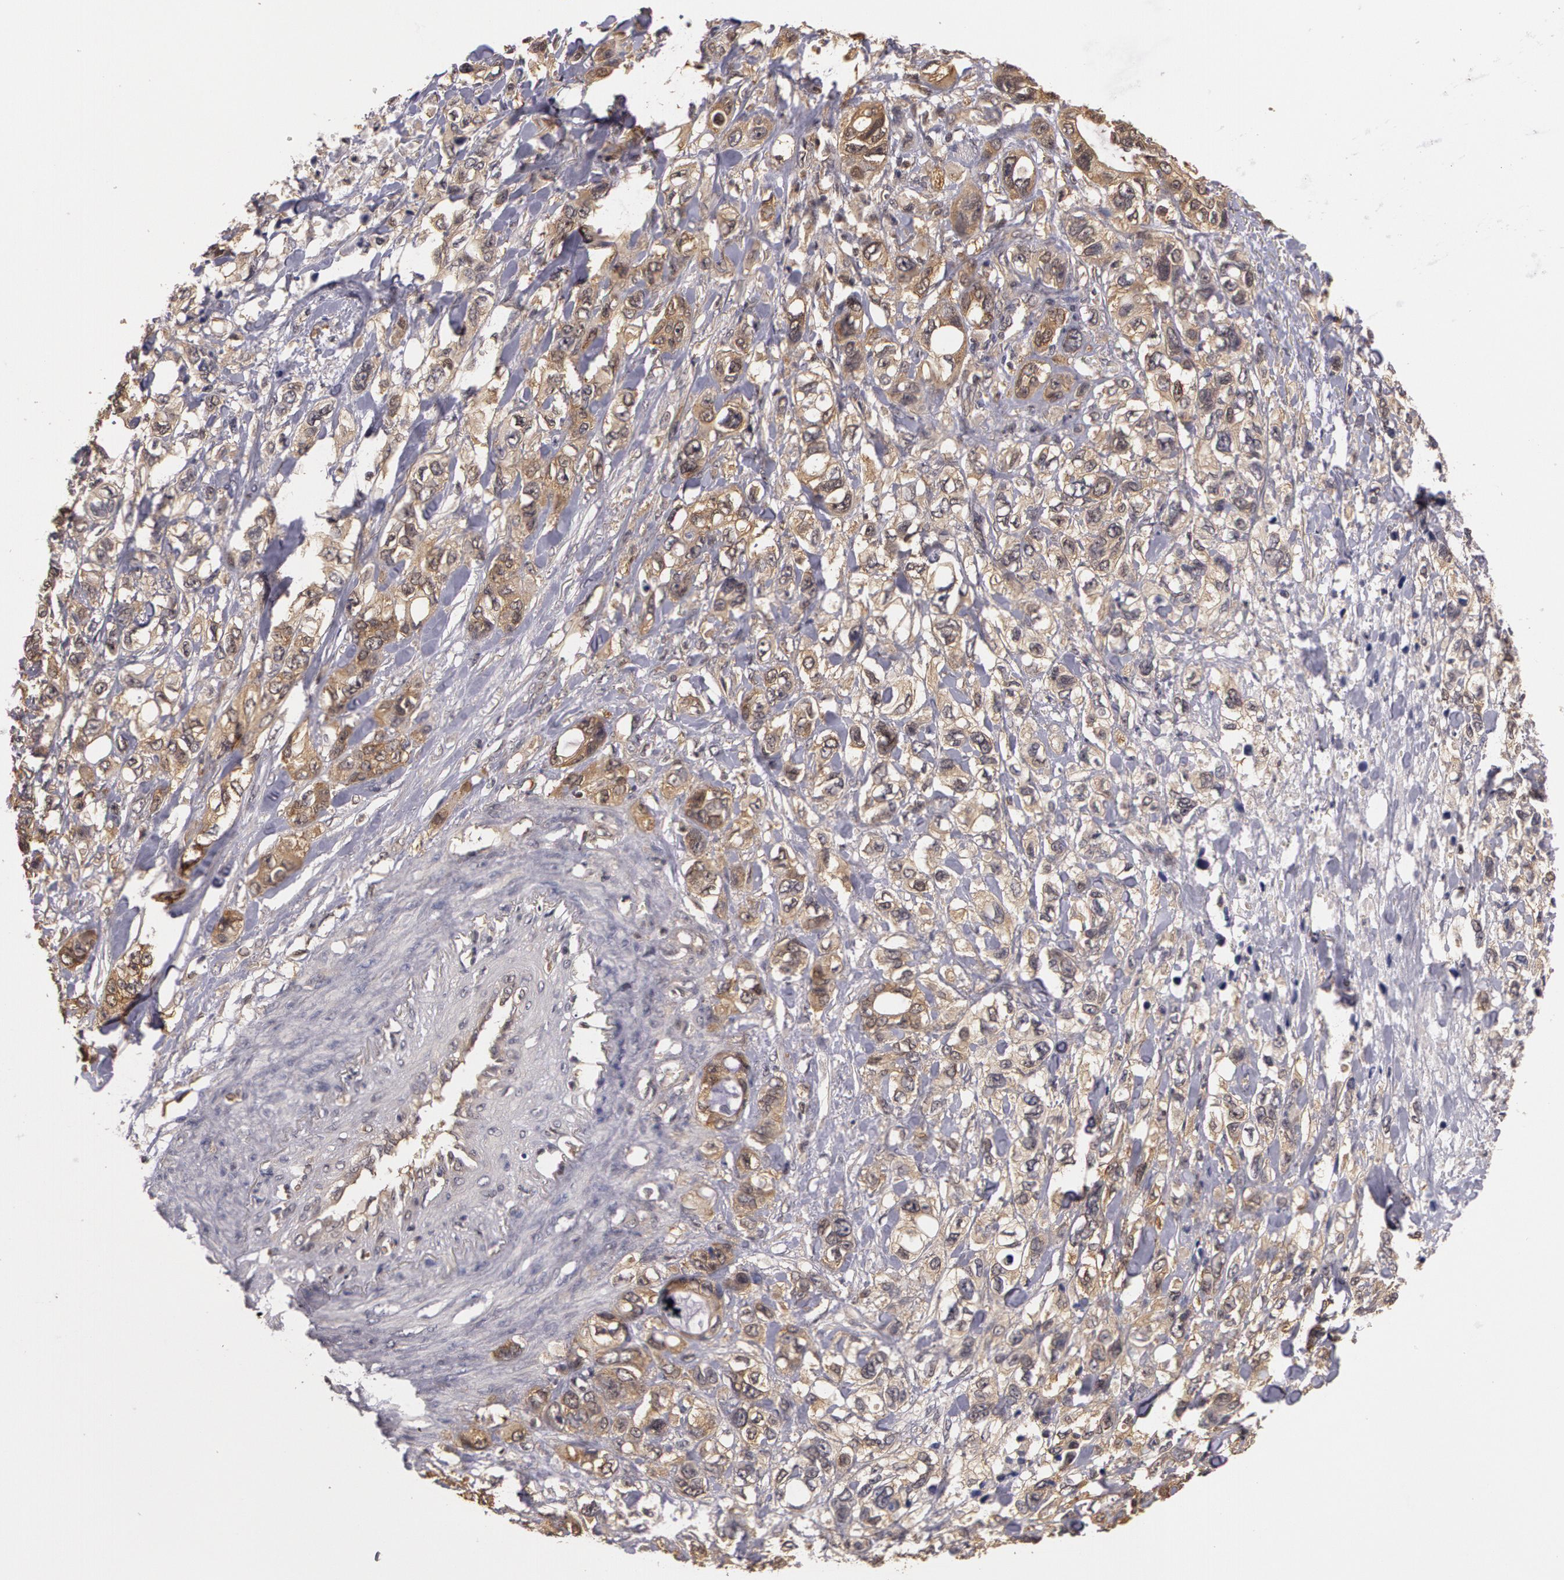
{"staining": {"intensity": "weak", "quantity": "<25%", "location": "cytoplasmic/membranous"}, "tissue": "stomach cancer", "cell_type": "Tumor cells", "image_type": "cancer", "snomed": [{"axis": "morphology", "description": "Adenocarcinoma, NOS"}, {"axis": "topography", "description": "Stomach, upper"}], "caption": "Tumor cells are negative for brown protein staining in adenocarcinoma (stomach).", "gene": "AHSA1", "patient": {"sex": "male", "age": 47}}